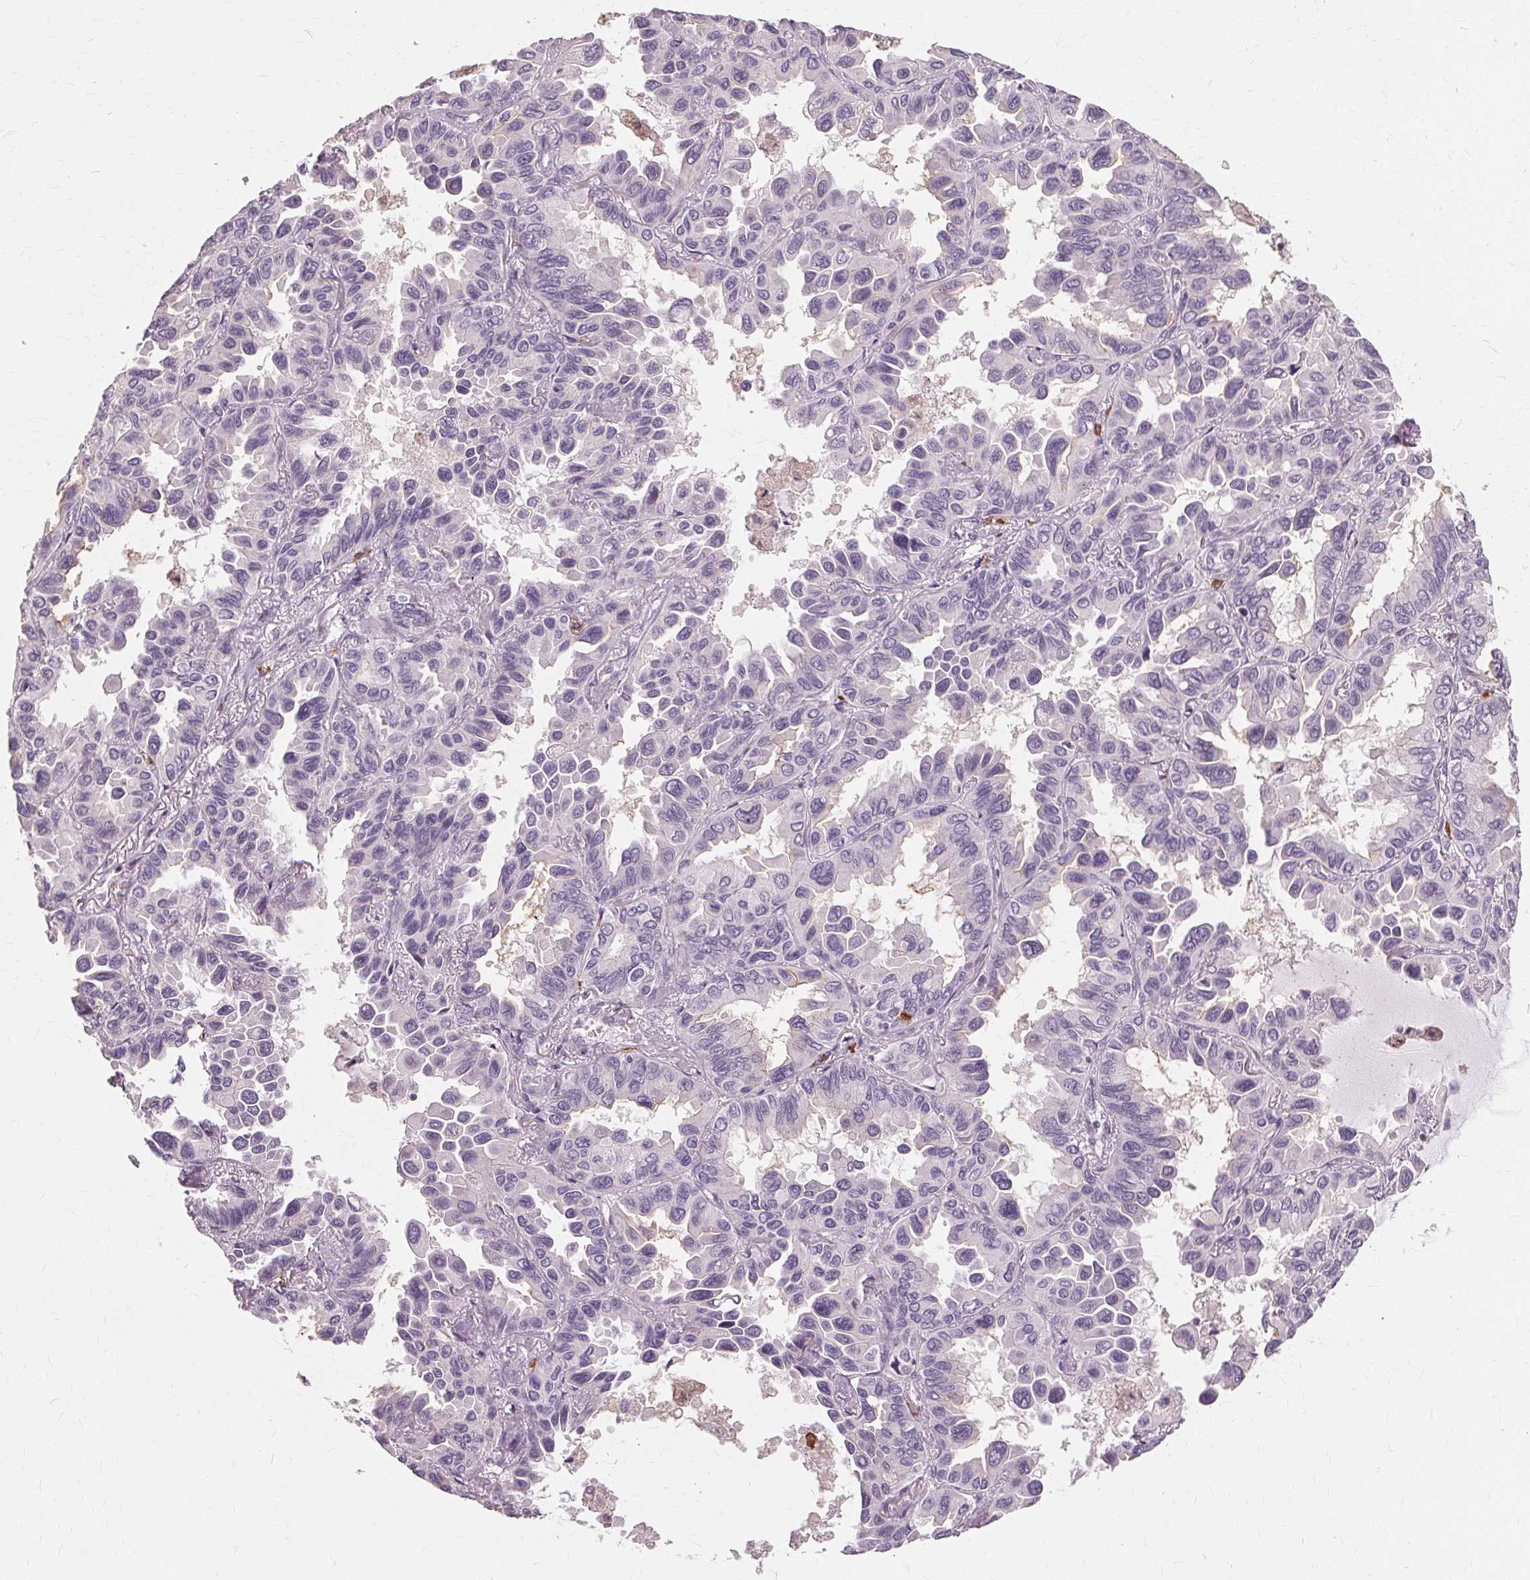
{"staining": {"intensity": "negative", "quantity": "none", "location": "none"}, "tissue": "lung cancer", "cell_type": "Tumor cells", "image_type": "cancer", "snomed": [{"axis": "morphology", "description": "Adenocarcinoma, NOS"}, {"axis": "topography", "description": "Lung"}], "caption": "DAB (3,3'-diaminobenzidine) immunohistochemical staining of human lung cancer demonstrates no significant staining in tumor cells.", "gene": "SIGLEC6", "patient": {"sex": "male", "age": 64}}